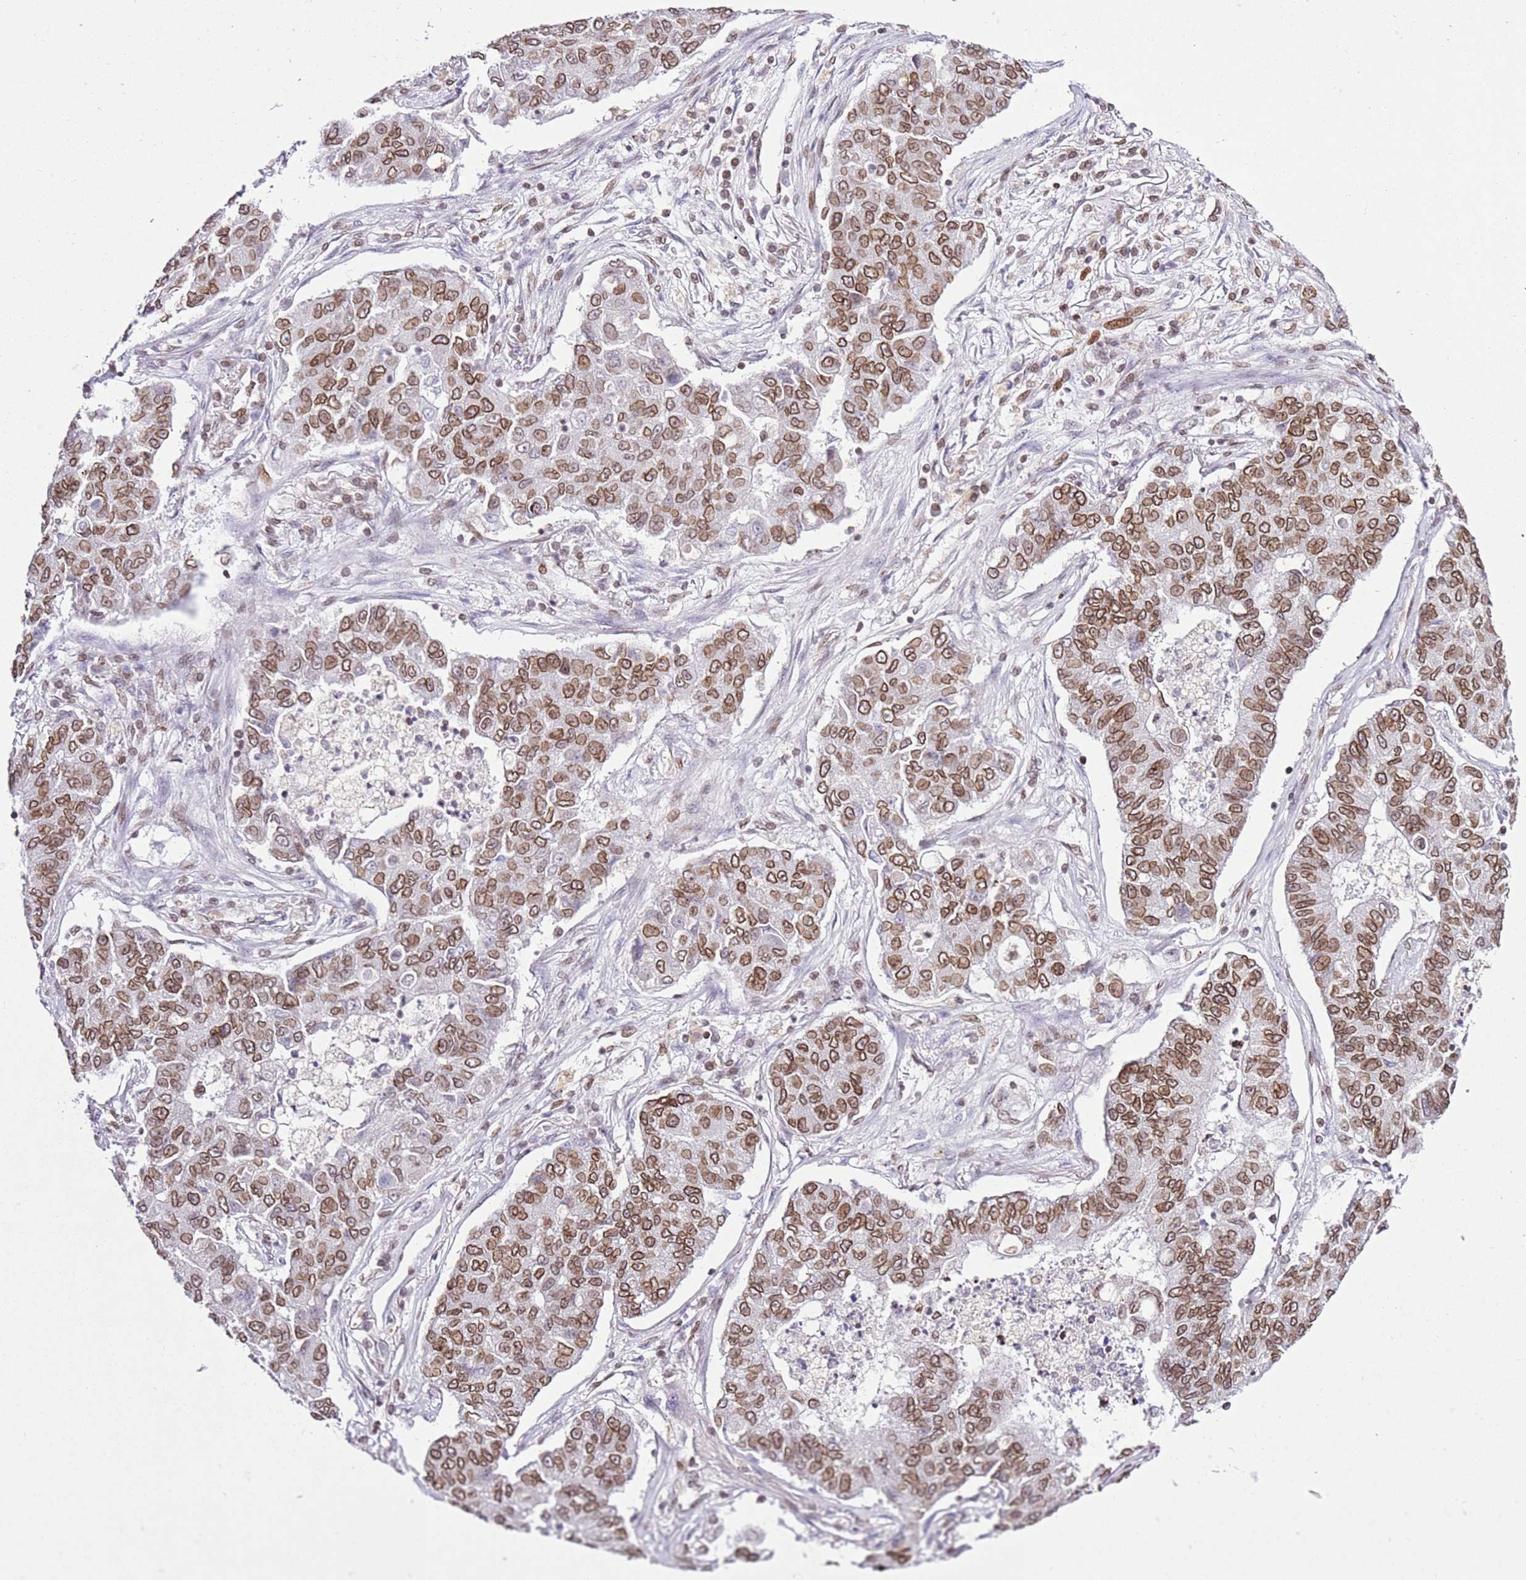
{"staining": {"intensity": "moderate", "quantity": ">75%", "location": "cytoplasmic/membranous,nuclear"}, "tissue": "lung cancer", "cell_type": "Tumor cells", "image_type": "cancer", "snomed": [{"axis": "morphology", "description": "Squamous cell carcinoma, NOS"}, {"axis": "topography", "description": "Lung"}], "caption": "Squamous cell carcinoma (lung) was stained to show a protein in brown. There is medium levels of moderate cytoplasmic/membranous and nuclear positivity in approximately >75% of tumor cells.", "gene": "POU6F1", "patient": {"sex": "male", "age": 74}}